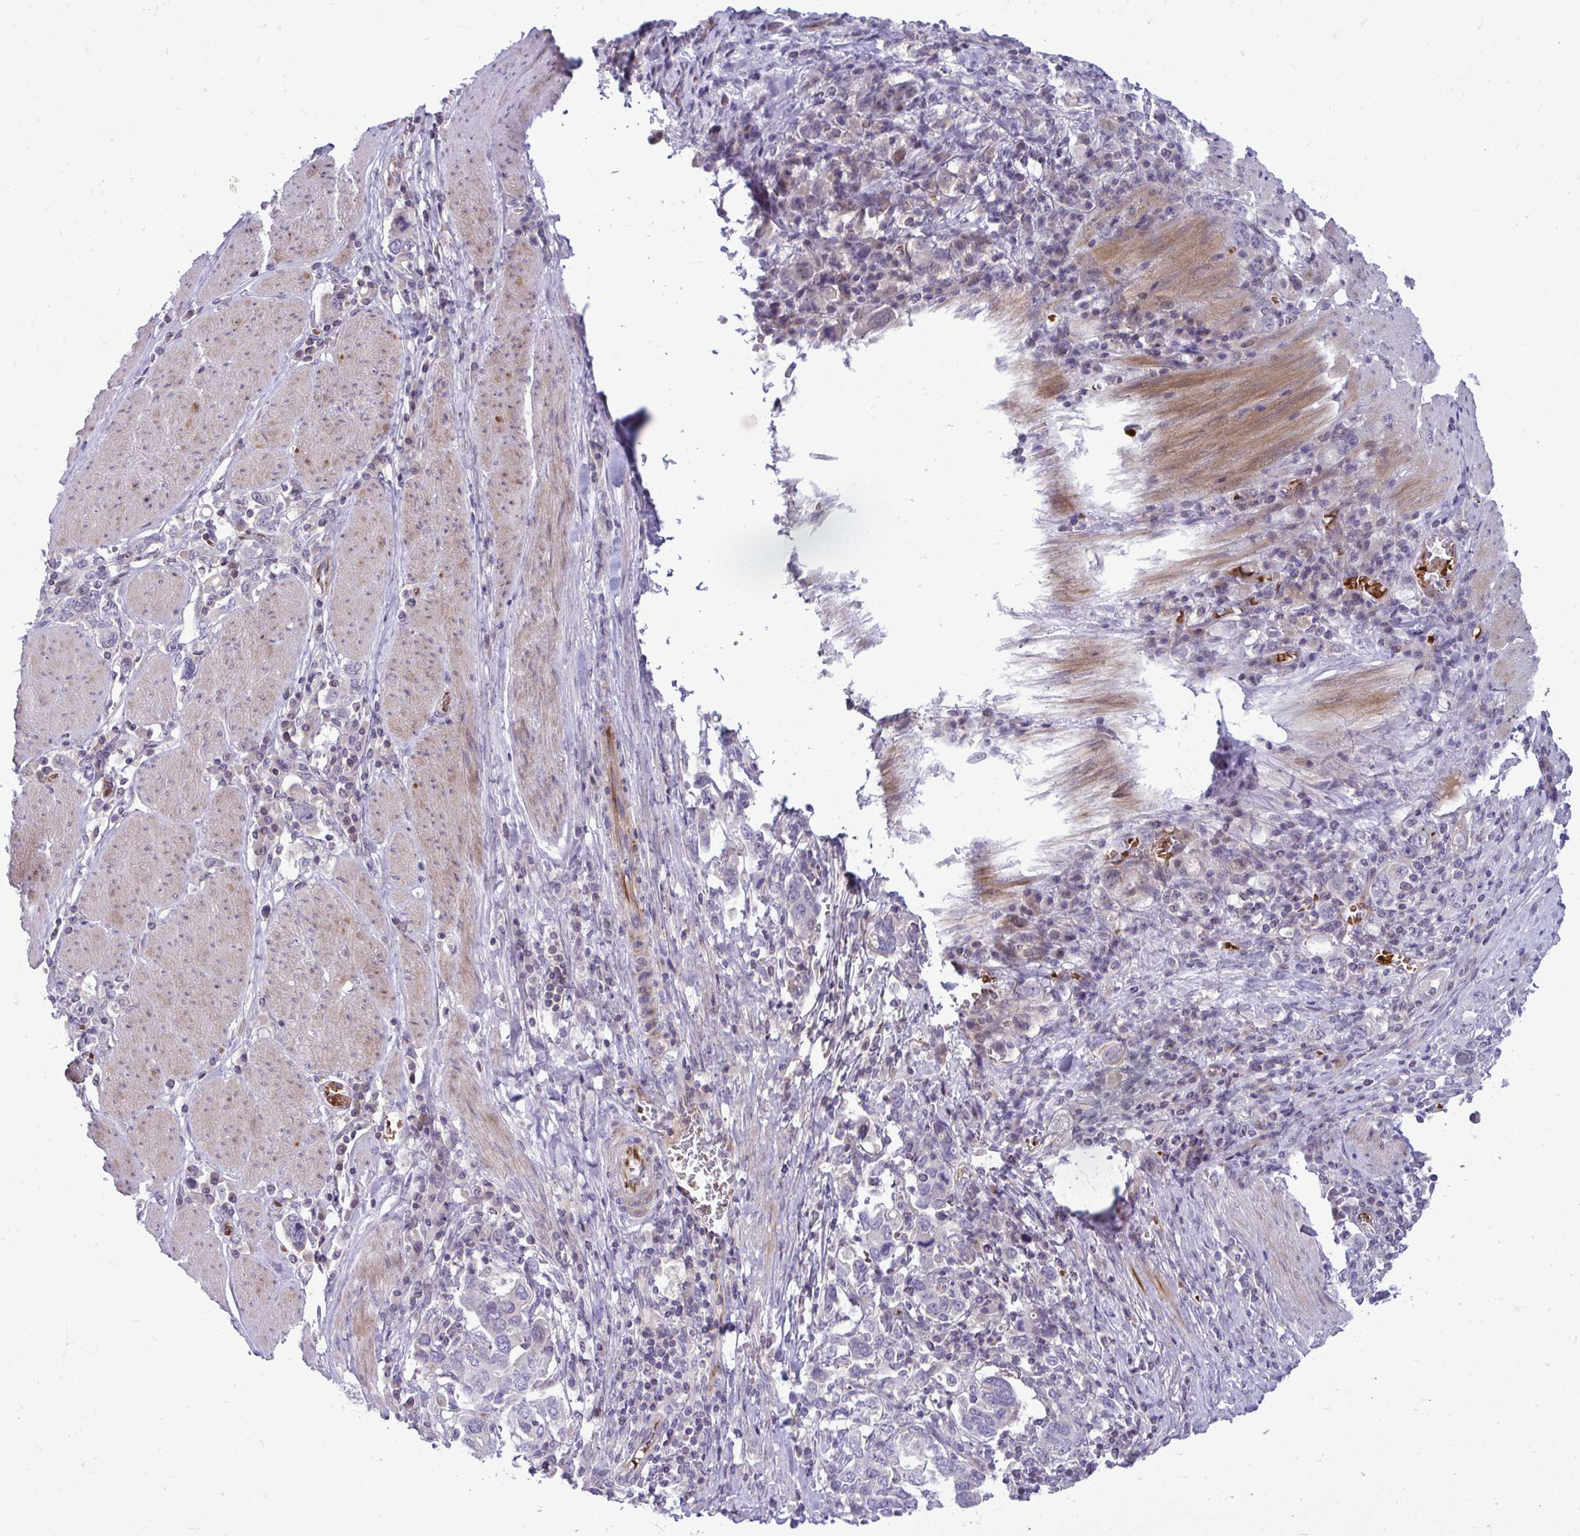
{"staining": {"intensity": "negative", "quantity": "none", "location": "none"}, "tissue": "stomach cancer", "cell_type": "Tumor cells", "image_type": "cancer", "snomed": [{"axis": "morphology", "description": "Adenocarcinoma, NOS"}, {"axis": "topography", "description": "Stomach, upper"}, {"axis": "topography", "description": "Stomach"}], "caption": "This is an IHC photomicrograph of human stomach cancer. There is no positivity in tumor cells.", "gene": "SLC14A1", "patient": {"sex": "male", "age": 62}}